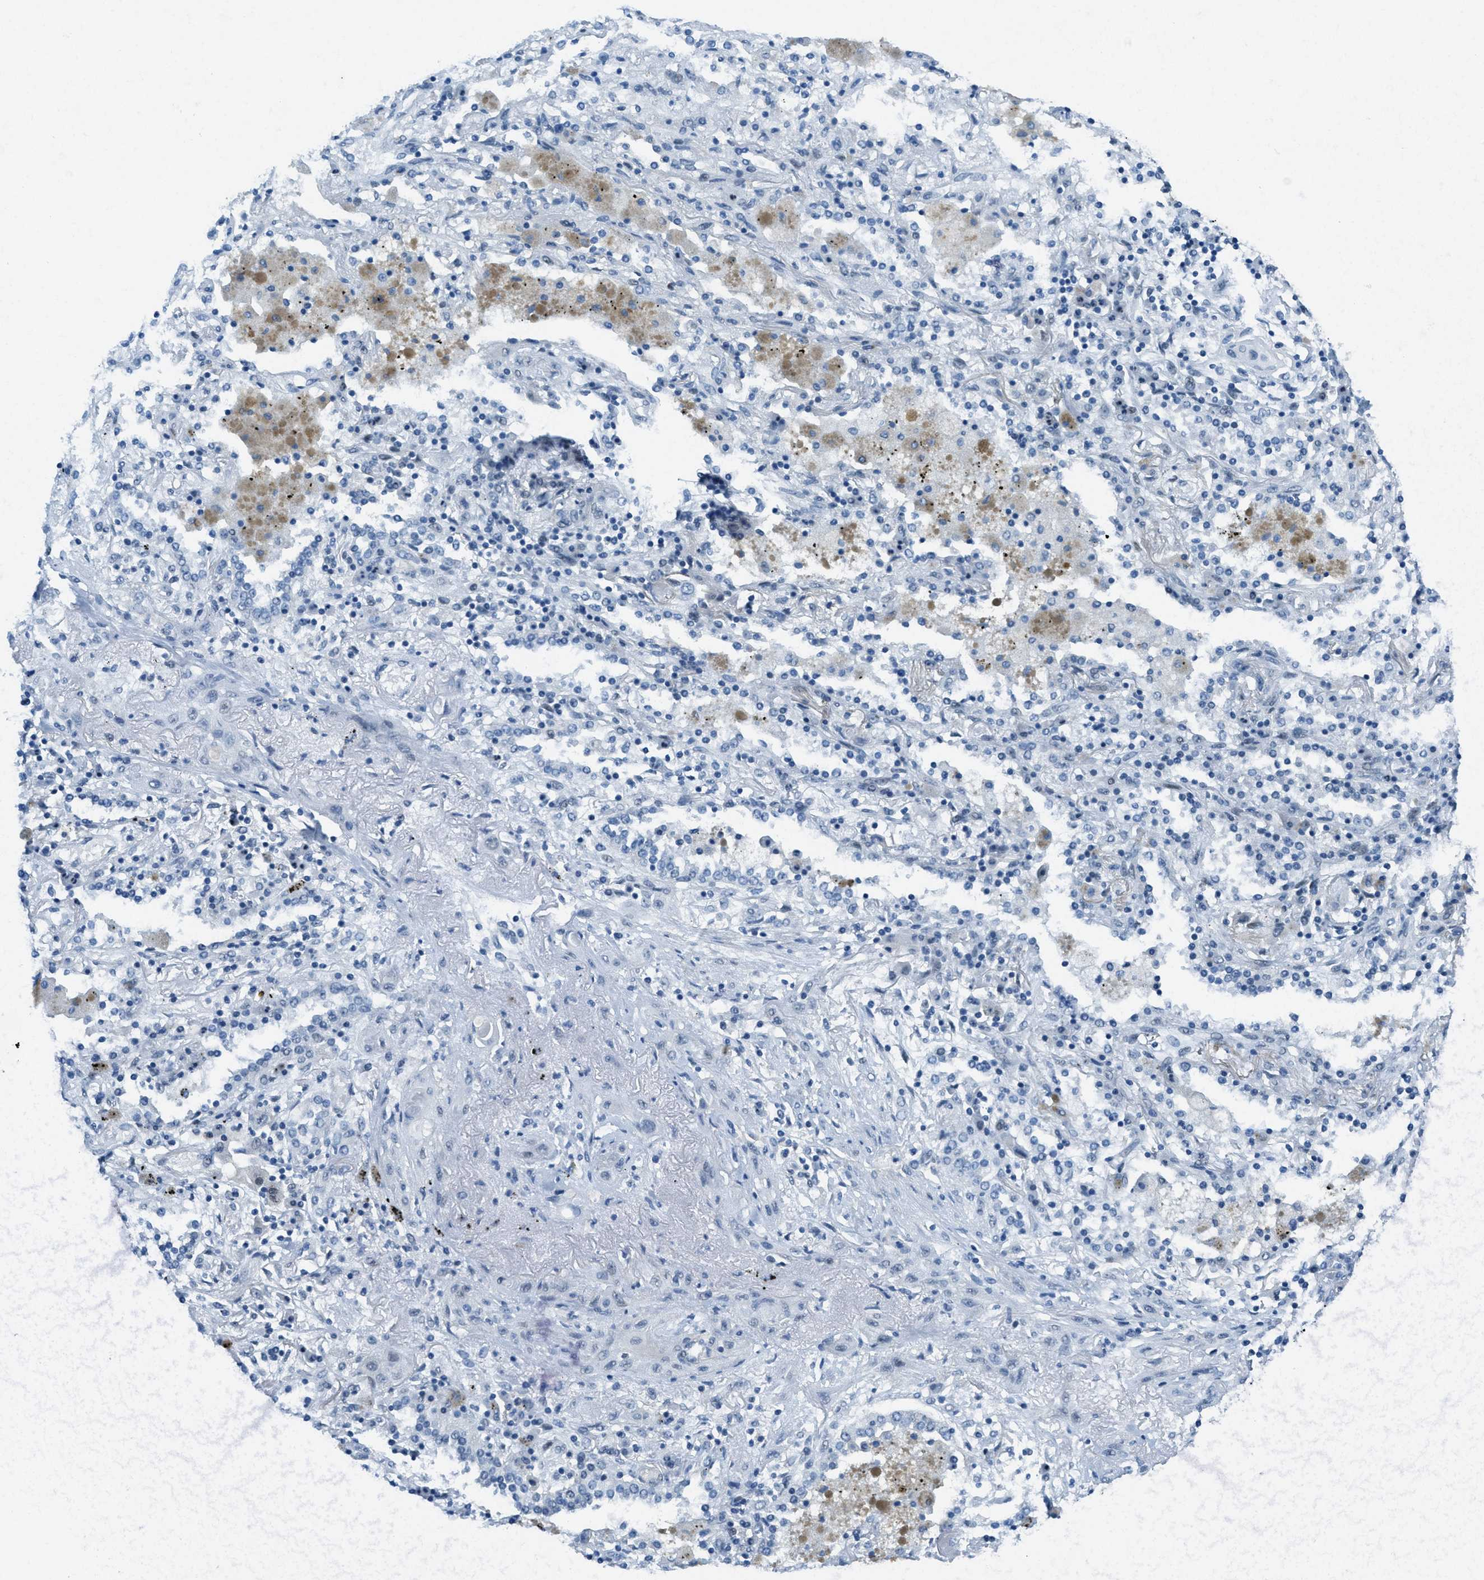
{"staining": {"intensity": "negative", "quantity": "none", "location": "none"}, "tissue": "lung cancer", "cell_type": "Tumor cells", "image_type": "cancer", "snomed": [{"axis": "morphology", "description": "Squamous cell carcinoma, NOS"}, {"axis": "topography", "description": "Lung"}], "caption": "This image is of lung cancer (squamous cell carcinoma) stained with immunohistochemistry to label a protein in brown with the nuclei are counter-stained blue. There is no expression in tumor cells.", "gene": "TTC13", "patient": {"sex": "female", "age": 47}}